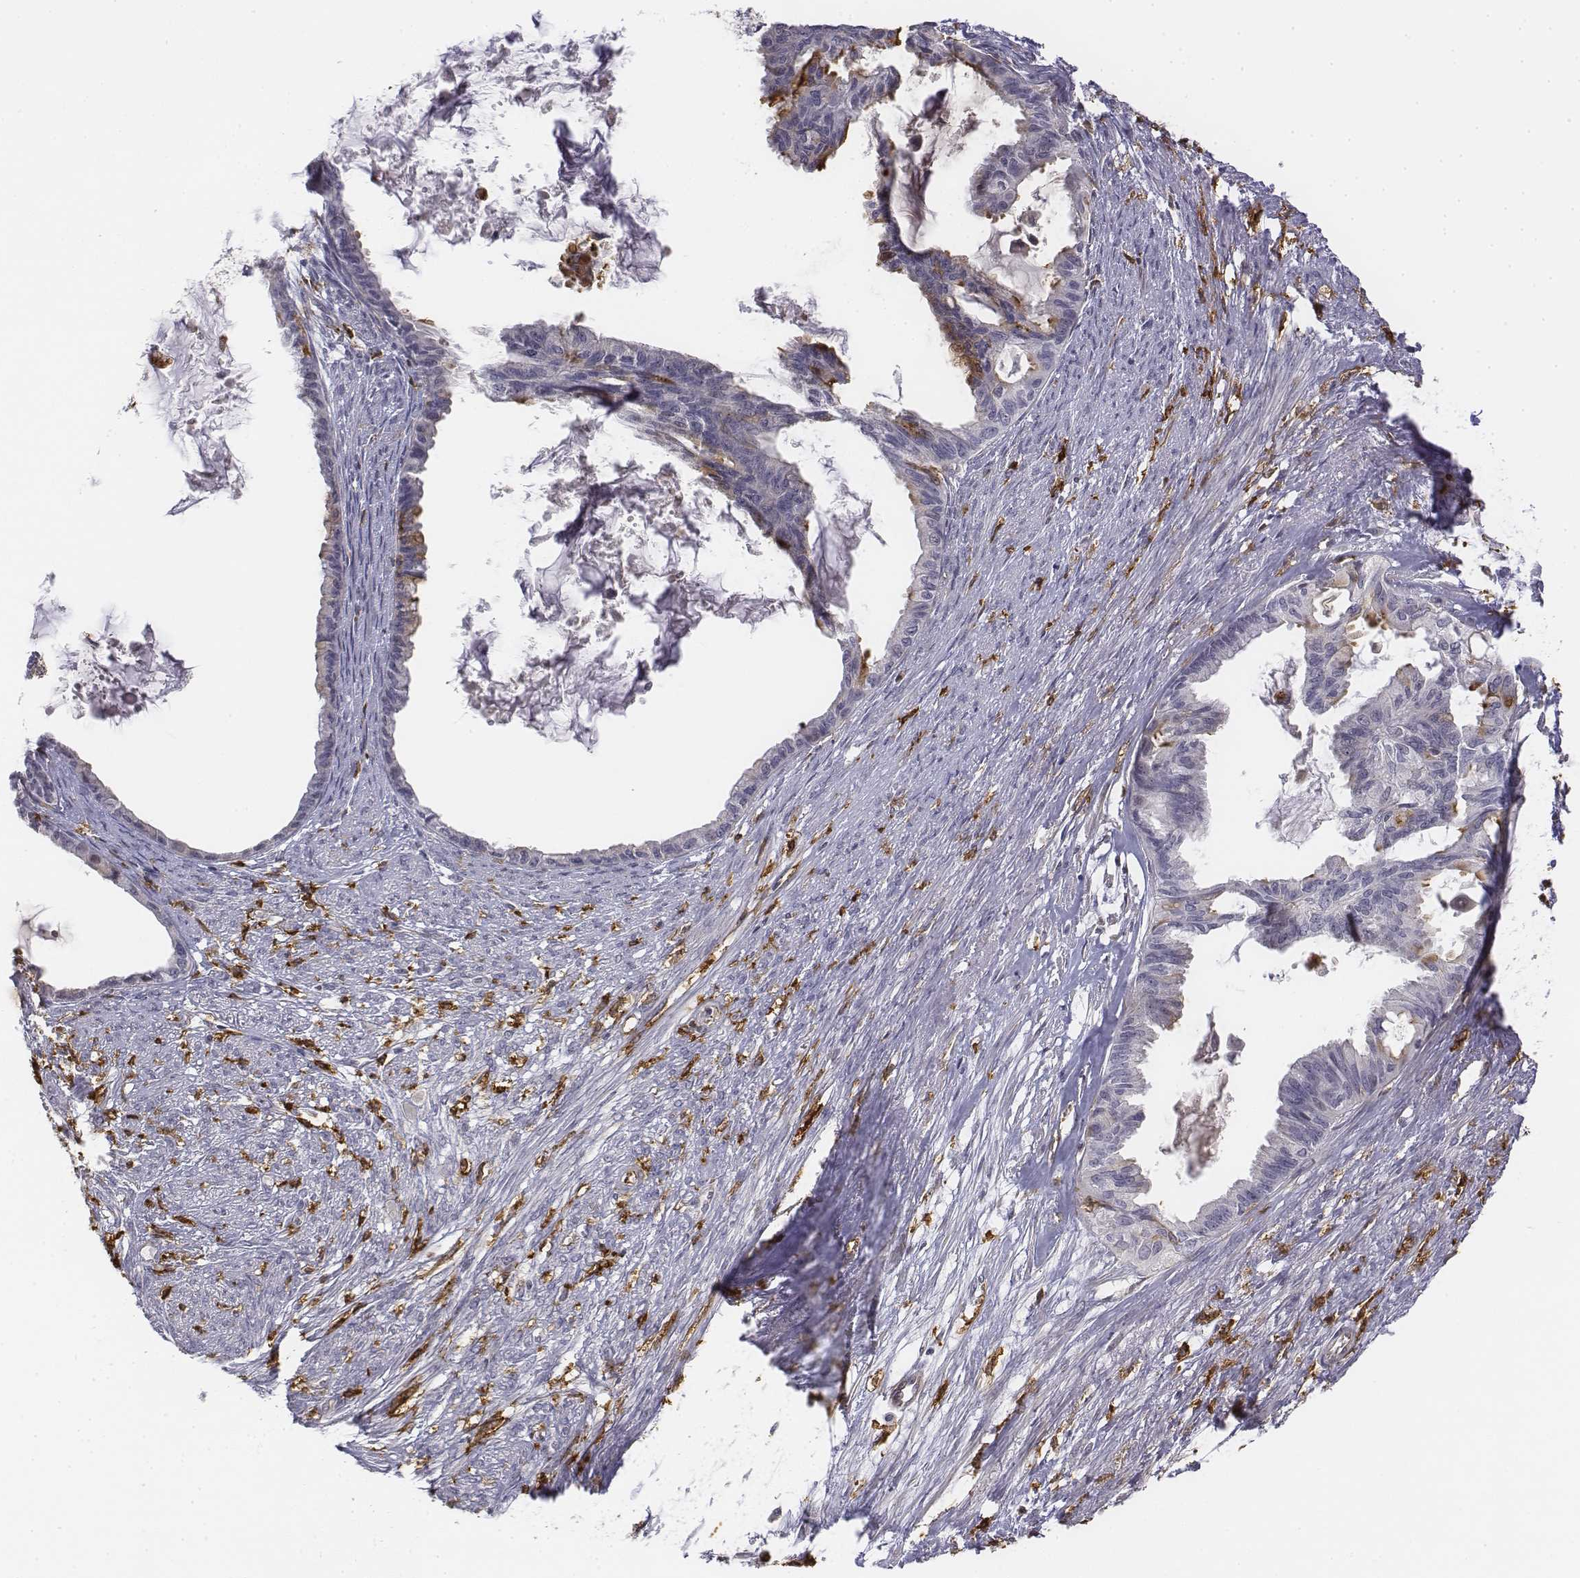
{"staining": {"intensity": "weak", "quantity": "<25%", "location": "cytoplasmic/membranous"}, "tissue": "endometrial cancer", "cell_type": "Tumor cells", "image_type": "cancer", "snomed": [{"axis": "morphology", "description": "Adenocarcinoma, NOS"}, {"axis": "topography", "description": "Endometrium"}], "caption": "Human endometrial cancer (adenocarcinoma) stained for a protein using immunohistochemistry (IHC) displays no positivity in tumor cells.", "gene": "CD14", "patient": {"sex": "female", "age": 86}}